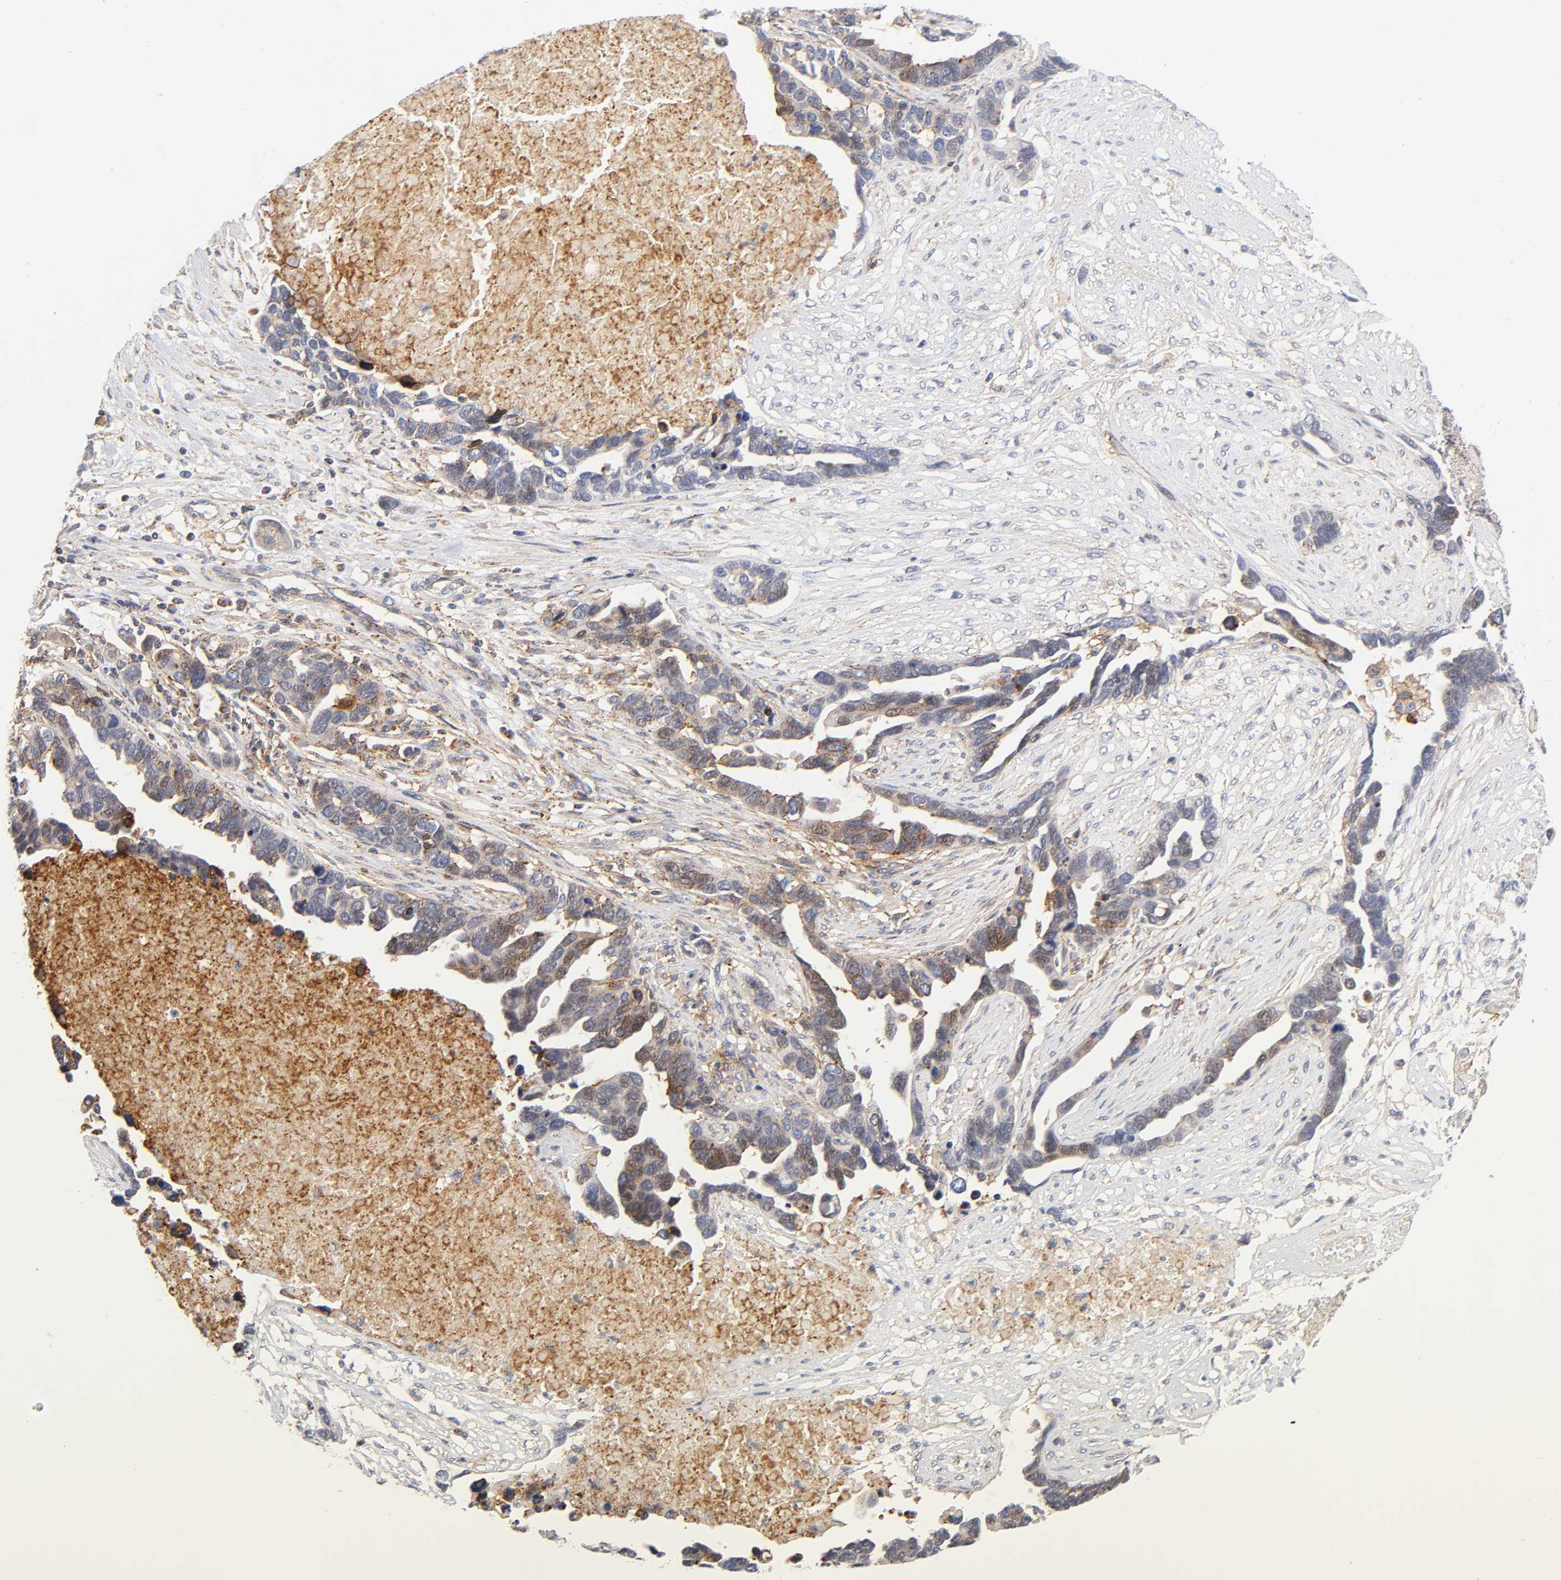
{"staining": {"intensity": "moderate", "quantity": "25%-75%", "location": "cytoplasmic/membranous"}, "tissue": "ovarian cancer", "cell_type": "Tumor cells", "image_type": "cancer", "snomed": [{"axis": "morphology", "description": "Cystadenocarcinoma, serous, NOS"}, {"axis": "topography", "description": "Ovary"}], "caption": "Approximately 25%-75% of tumor cells in ovarian cancer (serous cystadenocarcinoma) display moderate cytoplasmic/membranous protein expression as visualized by brown immunohistochemical staining.", "gene": "ANXA7", "patient": {"sex": "female", "age": 54}}